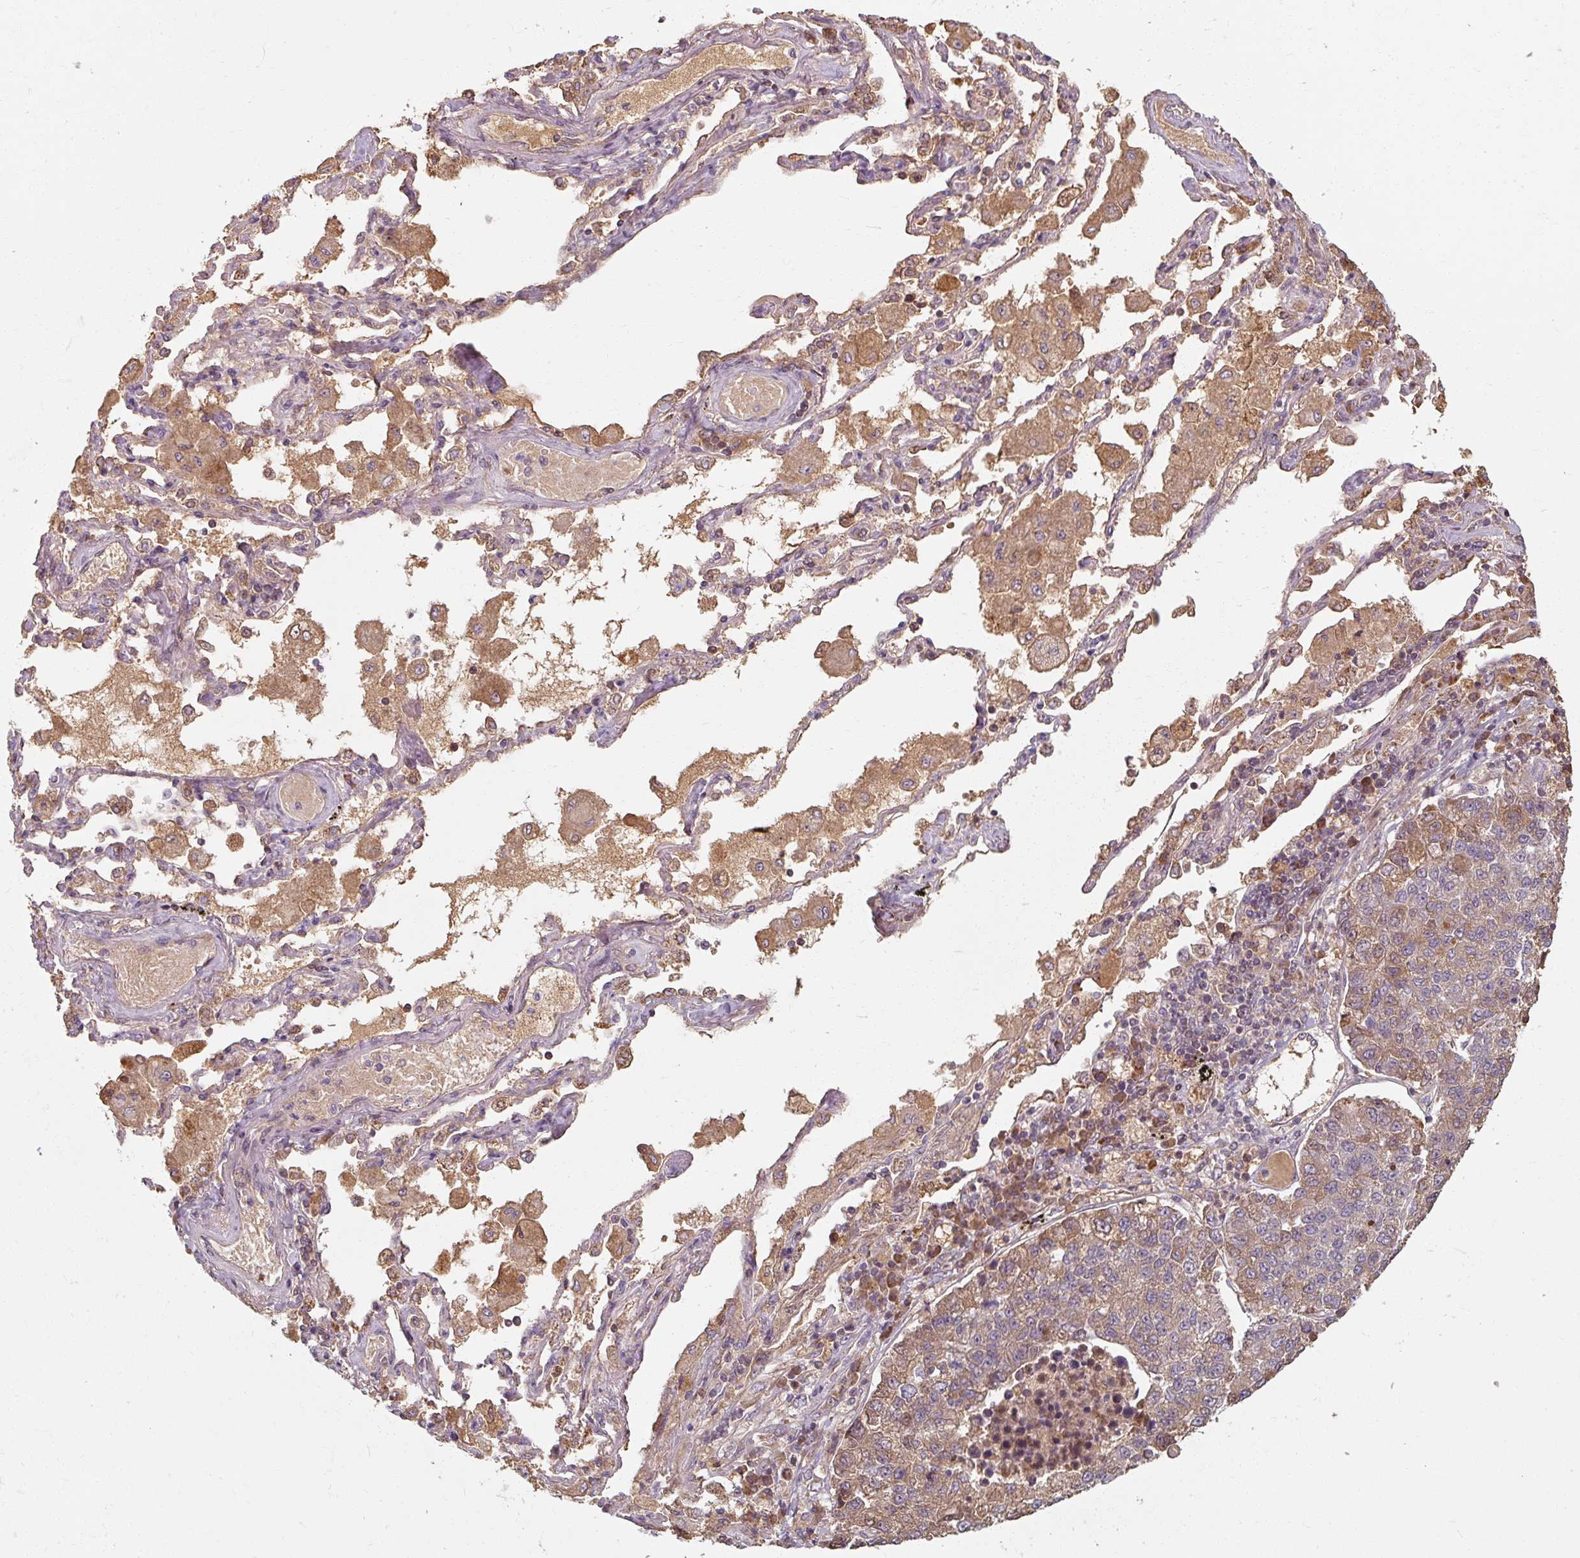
{"staining": {"intensity": "weak", "quantity": ">75%", "location": "cytoplasmic/membranous,nuclear"}, "tissue": "lung cancer", "cell_type": "Tumor cells", "image_type": "cancer", "snomed": [{"axis": "morphology", "description": "Adenocarcinoma, NOS"}, {"axis": "topography", "description": "Lung"}], "caption": "The histopathology image exhibits staining of lung adenocarcinoma, revealing weak cytoplasmic/membranous and nuclear protein expression (brown color) within tumor cells.", "gene": "TSEN54", "patient": {"sex": "male", "age": 49}}